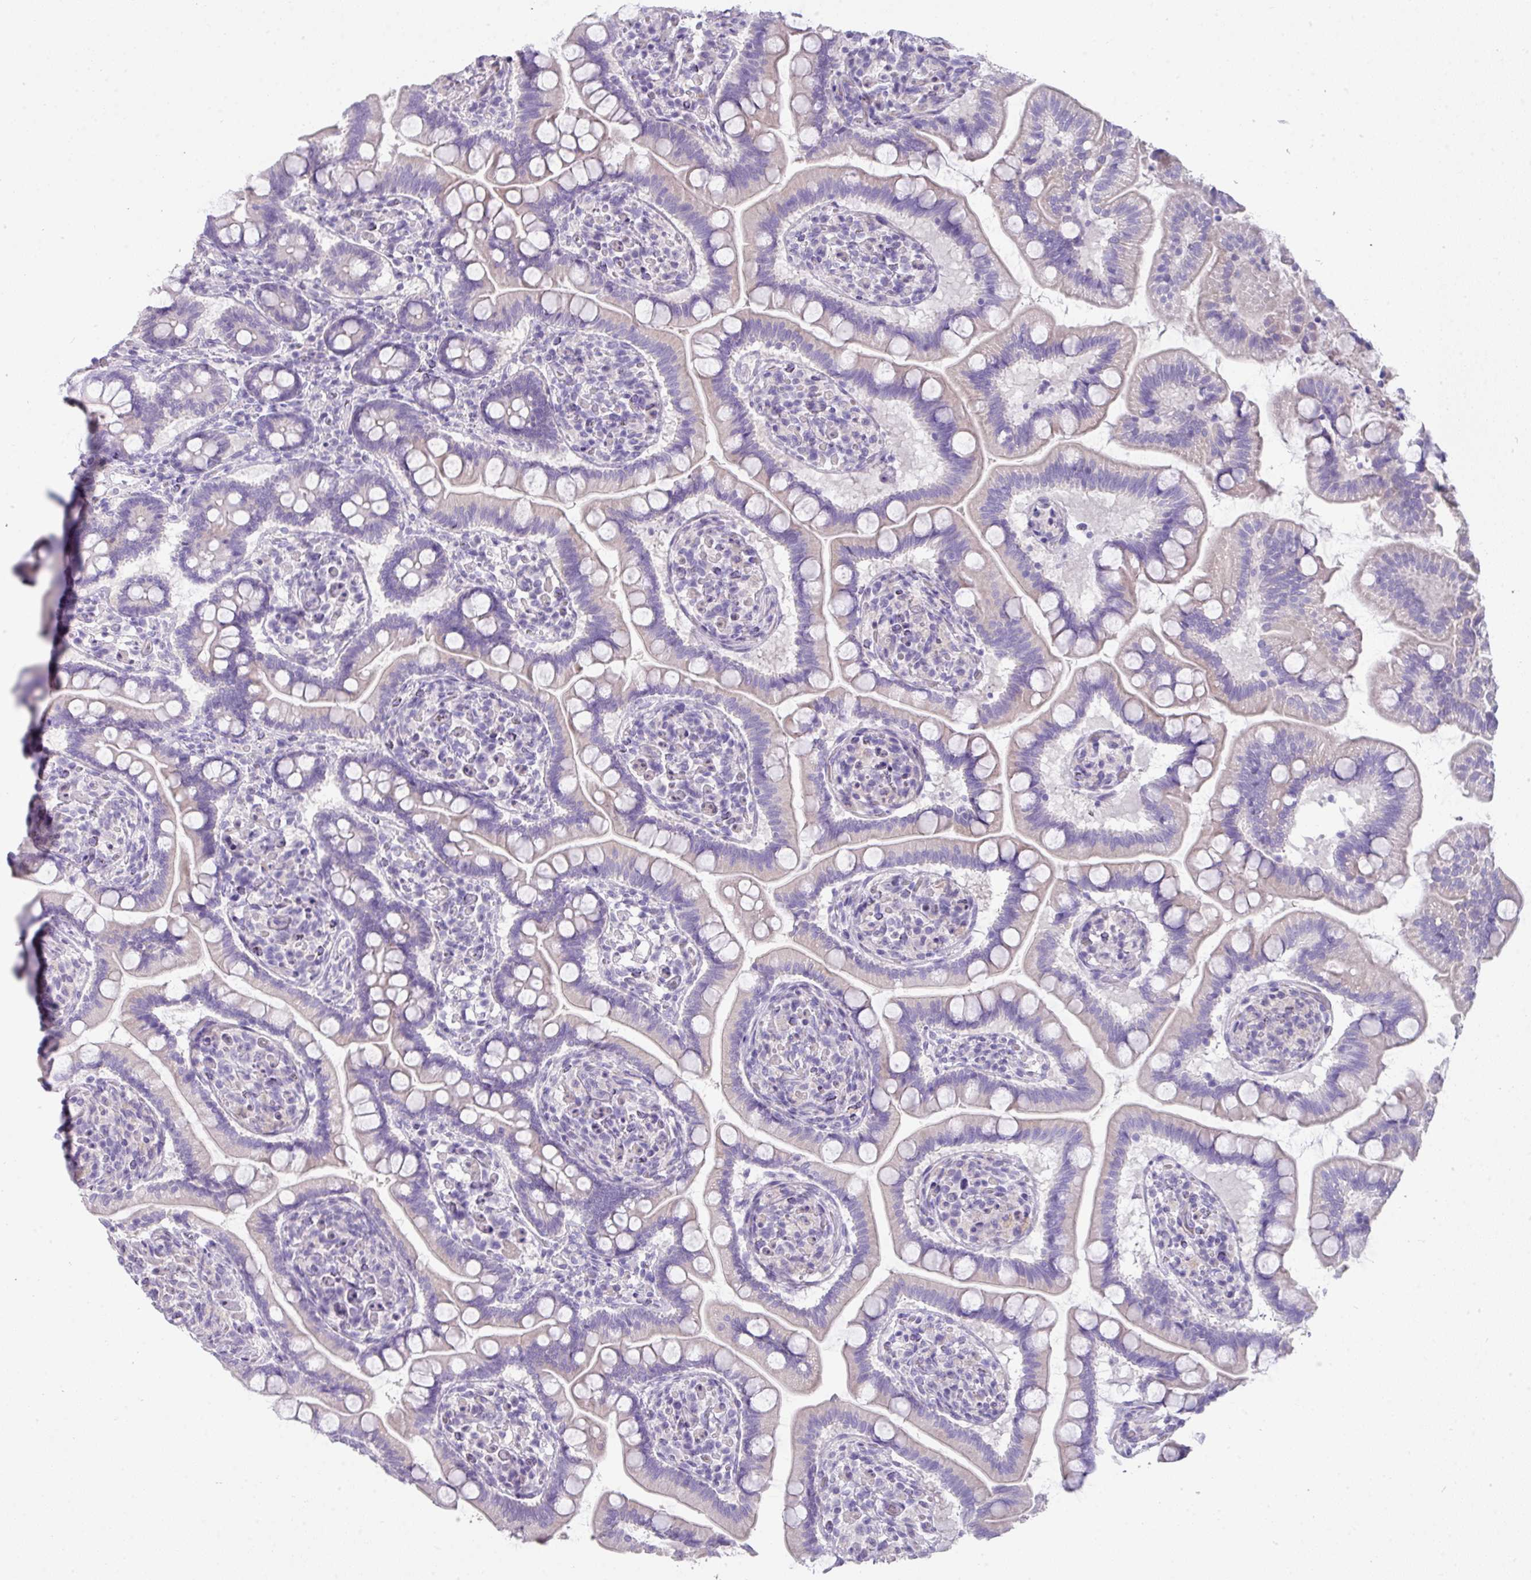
{"staining": {"intensity": "weak", "quantity": "<25%", "location": "cytoplasmic/membranous"}, "tissue": "small intestine", "cell_type": "Glandular cells", "image_type": "normal", "snomed": [{"axis": "morphology", "description": "Normal tissue, NOS"}, {"axis": "topography", "description": "Small intestine"}], "caption": "High power microscopy histopathology image of an immunohistochemistry micrograph of benign small intestine, revealing no significant positivity in glandular cells.", "gene": "GLI4", "patient": {"sex": "female", "age": 64}}